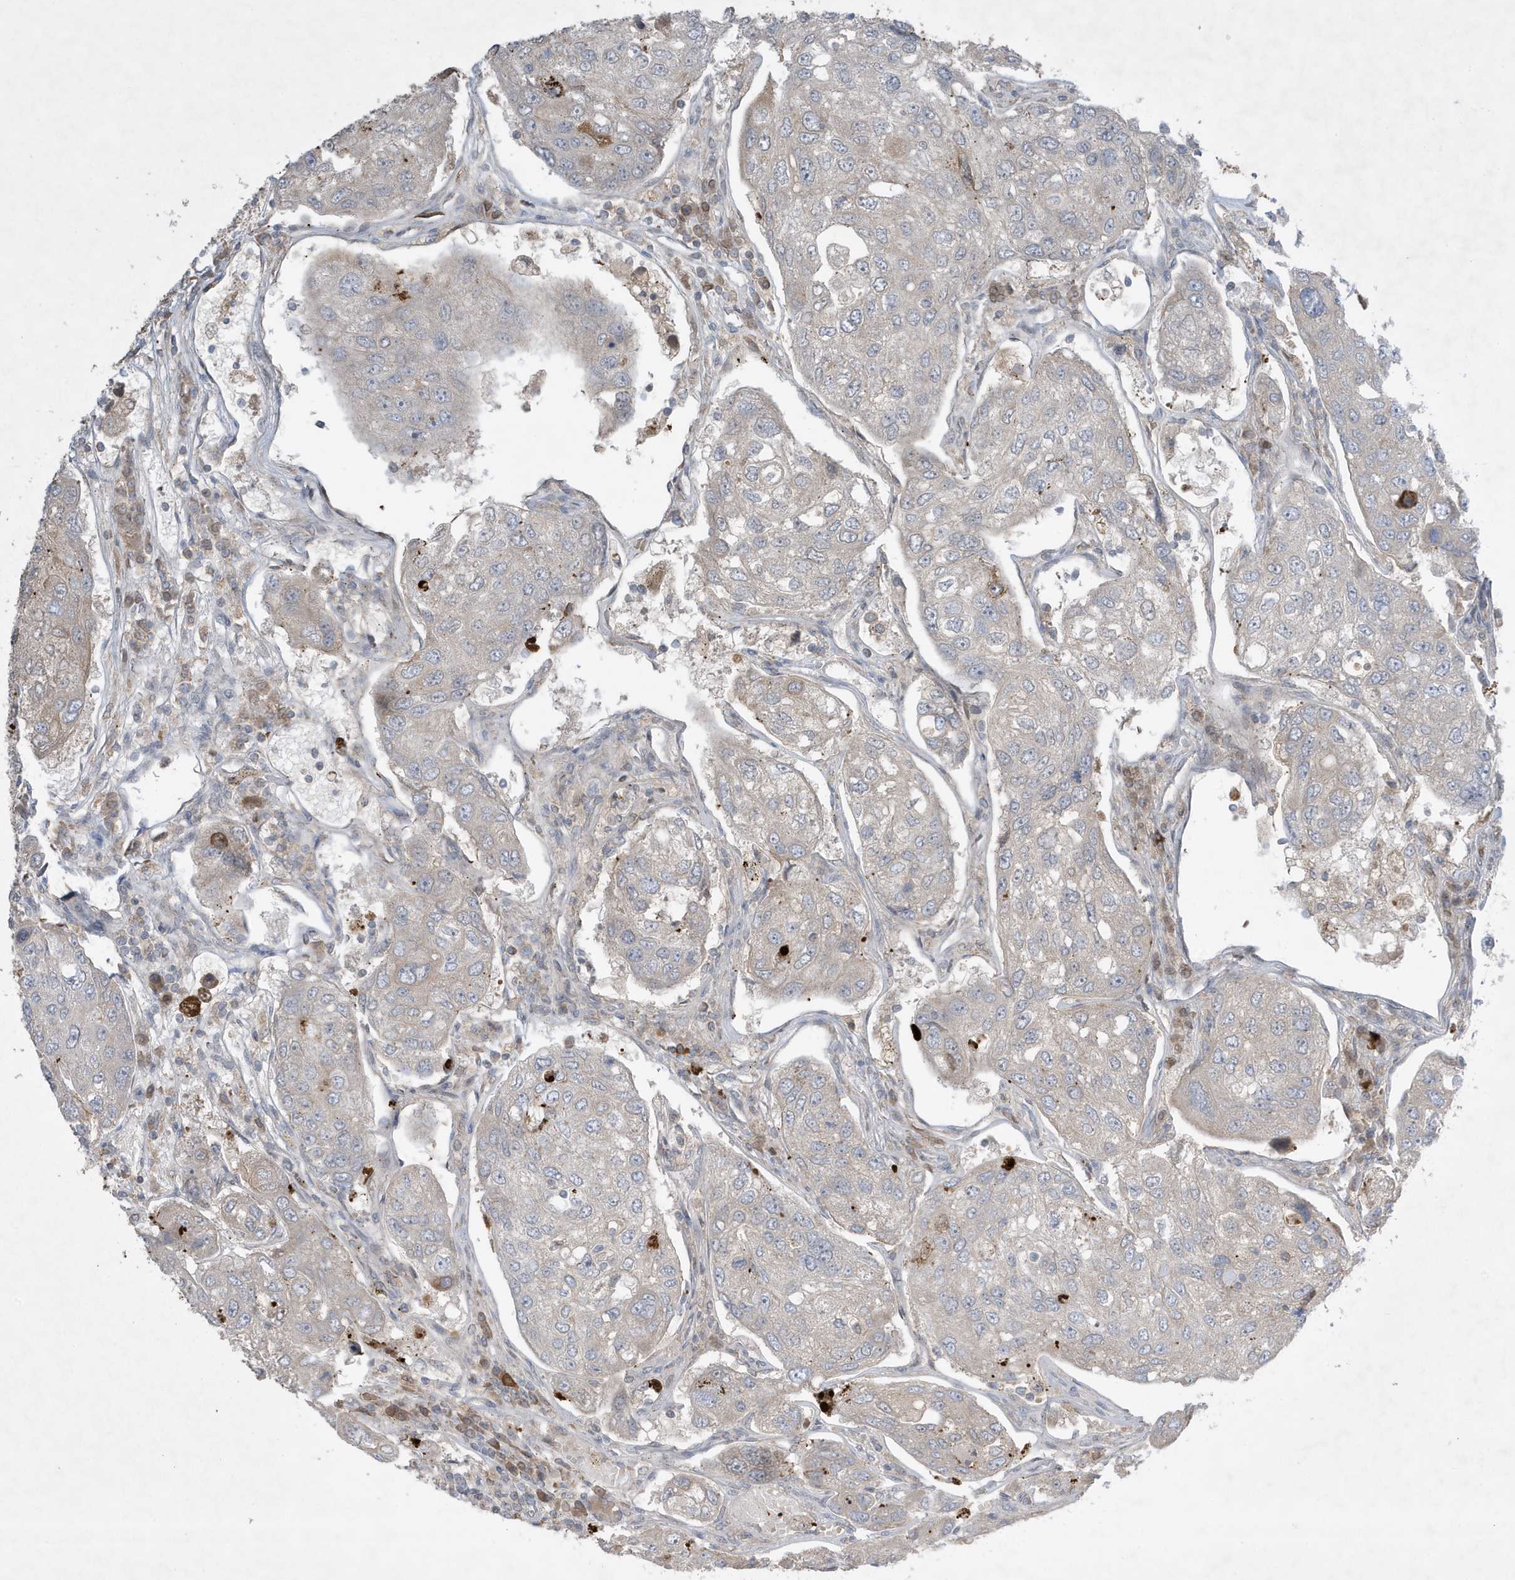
{"staining": {"intensity": "weak", "quantity": ">75%", "location": "cytoplasmic/membranous"}, "tissue": "urothelial cancer", "cell_type": "Tumor cells", "image_type": "cancer", "snomed": [{"axis": "morphology", "description": "Urothelial carcinoma, High grade"}, {"axis": "topography", "description": "Lymph node"}, {"axis": "topography", "description": "Urinary bladder"}], "caption": "High-grade urothelial carcinoma stained for a protein (brown) displays weak cytoplasmic/membranous positive staining in approximately >75% of tumor cells.", "gene": "FNDC1", "patient": {"sex": "male", "age": 51}}